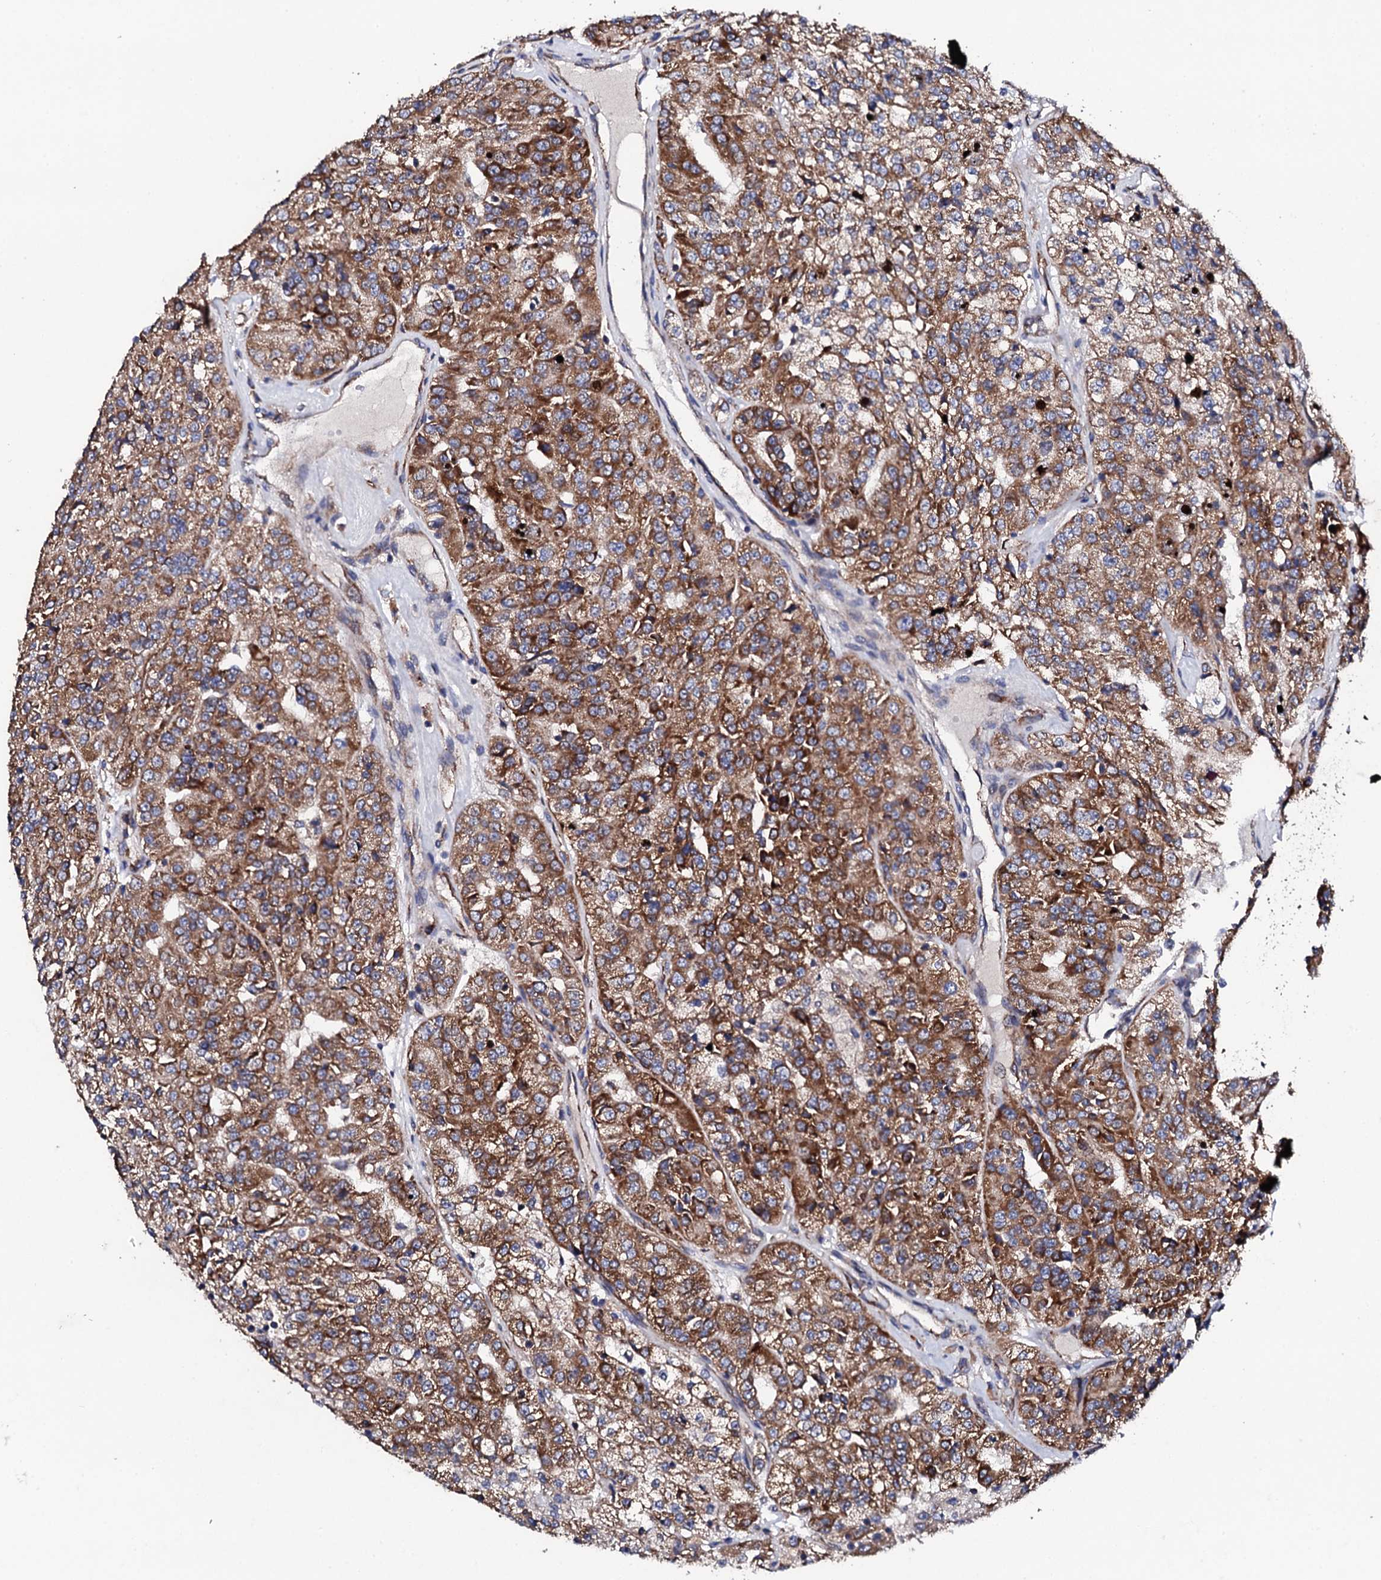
{"staining": {"intensity": "strong", "quantity": ">75%", "location": "cytoplasmic/membranous"}, "tissue": "renal cancer", "cell_type": "Tumor cells", "image_type": "cancer", "snomed": [{"axis": "morphology", "description": "Adenocarcinoma, NOS"}, {"axis": "topography", "description": "Kidney"}], "caption": "A histopathology image of human renal cancer stained for a protein reveals strong cytoplasmic/membranous brown staining in tumor cells.", "gene": "LIPT2", "patient": {"sex": "female", "age": 63}}